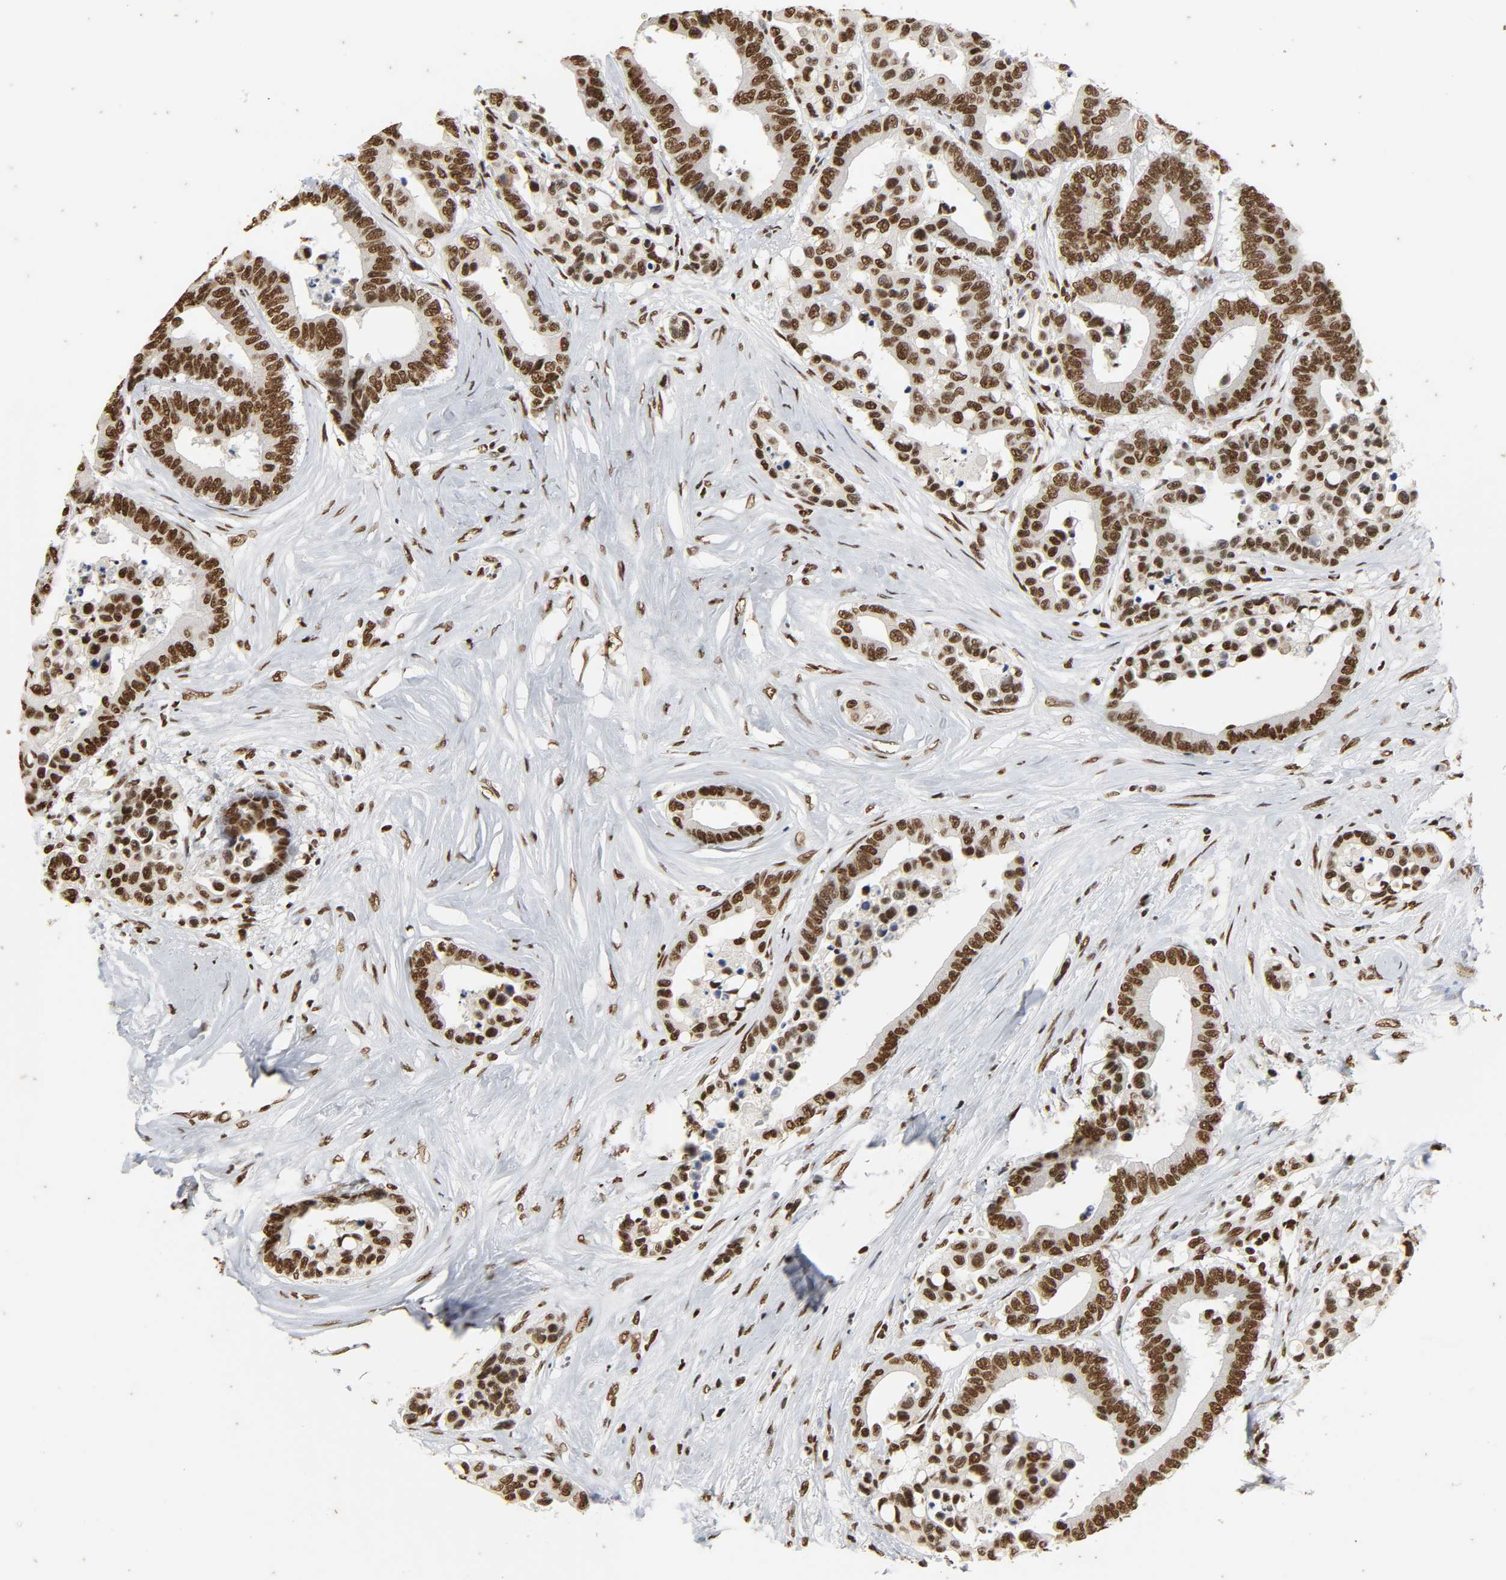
{"staining": {"intensity": "strong", "quantity": ">75%", "location": "nuclear"}, "tissue": "colorectal cancer", "cell_type": "Tumor cells", "image_type": "cancer", "snomed": [{"axis": "morphology", "description": "Adenocarcinoma, NOS"}, {"axis": "topography", "description": "Colon"}], "caption": "The micrograph demonstrates immunohistochemical staining of colorectal cancer. There is strong nuclear staining is present in approximately >75% of tumor cells.", "gene": "HNRNPC", "patient": {"sex": "male", "age": 82}}